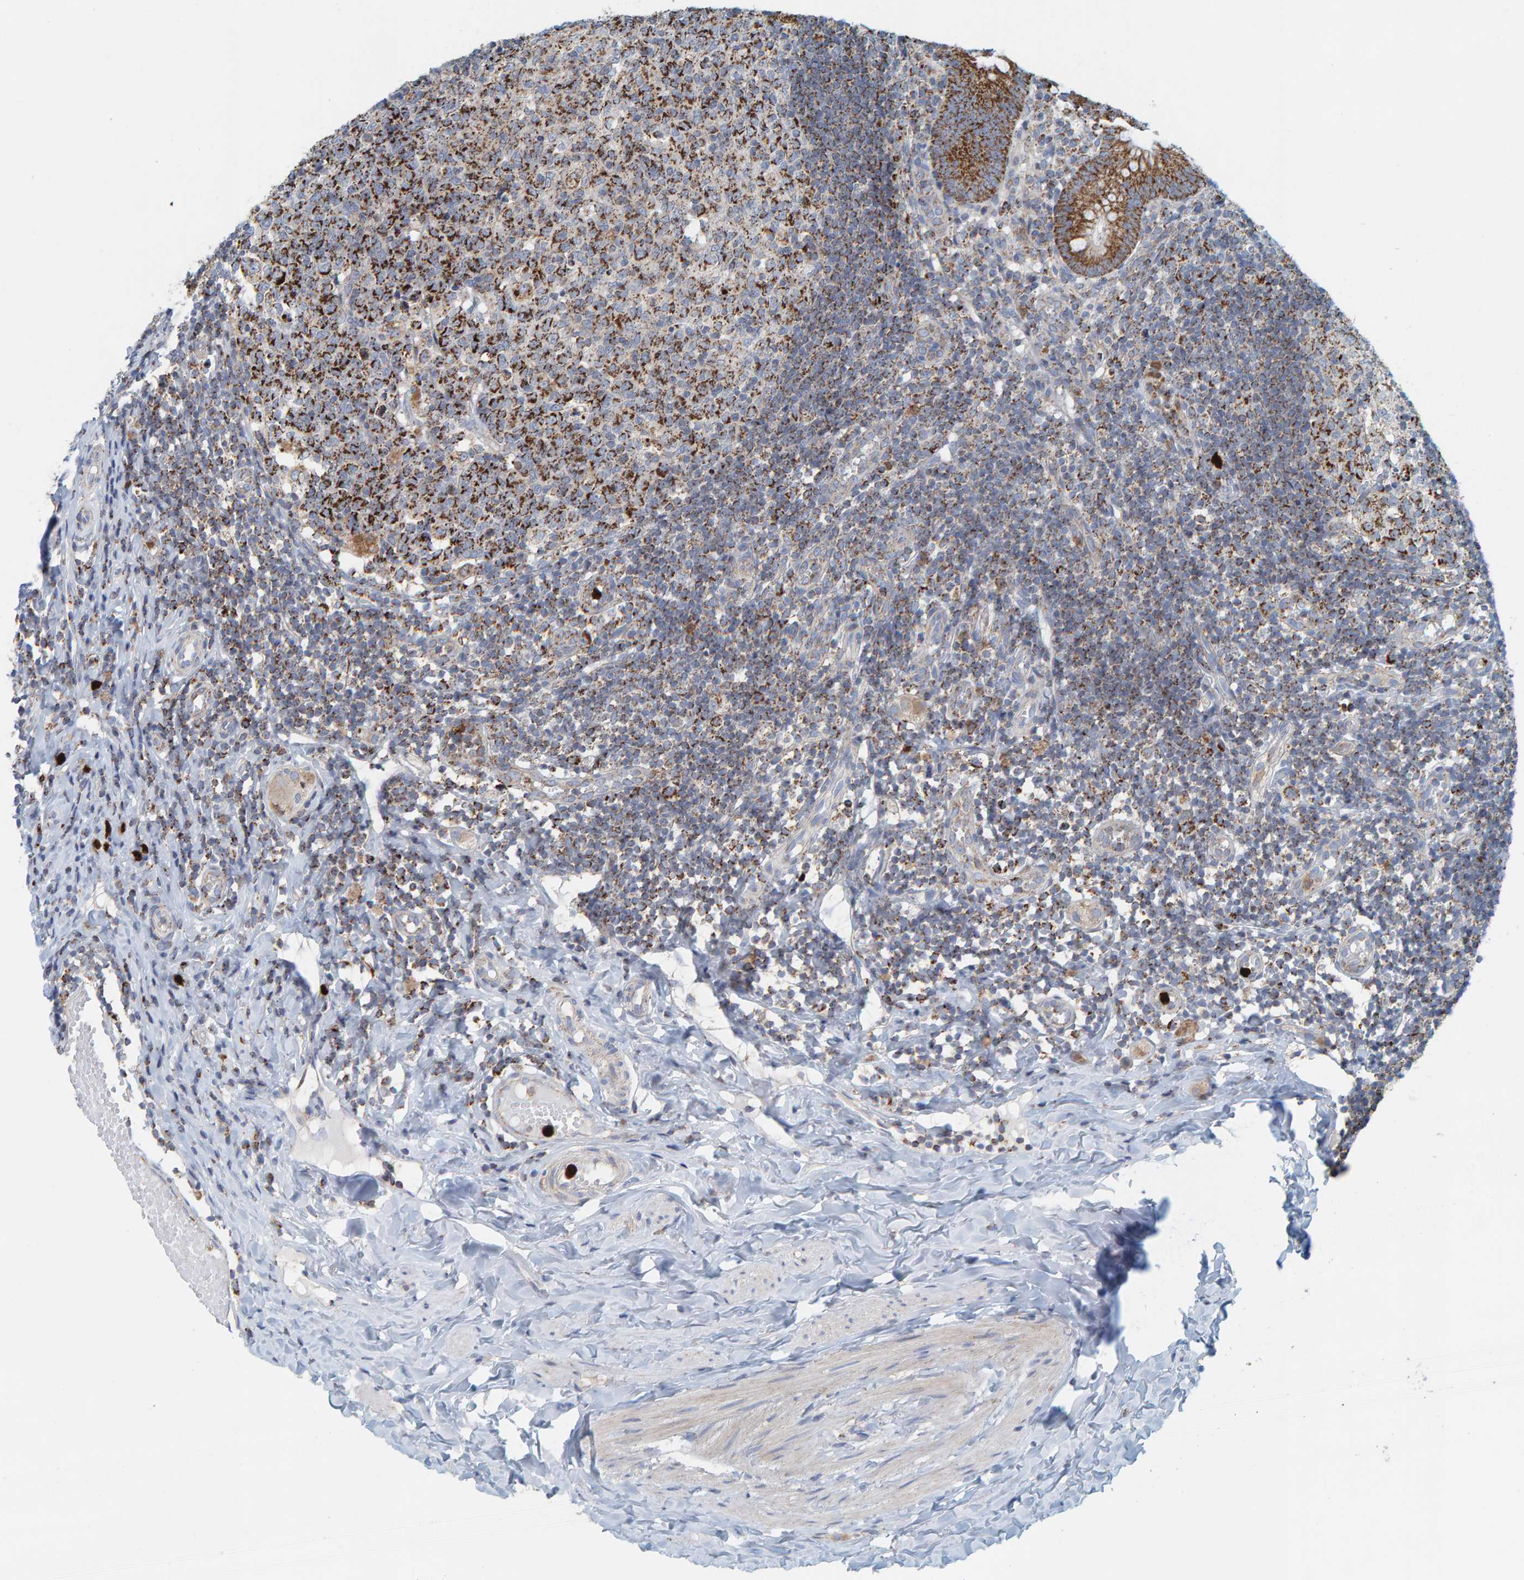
{"staining": {"intensity": "moderate", "quantity": ">75%", "location": "cytoplasmic/membranous"}, "tissue": "appendix", "cell_type": "Glandular cells", "image_type": "normal", "snomed": [{"axis": "morphology", "description": "Normal tissue, NOS"}, {"axis": "topography", "description": "Appendix"}], "caption": "A high-resolution image shows IHC staining of benign appendix, which displays moderate cytoplasmic/membranous staining in approximately >75% of glandular cells. The protein is shown in brown color, while the nuclei are stained blue.", "gene": "B9D1", "patient": {"sex": "male", "age": 8}}